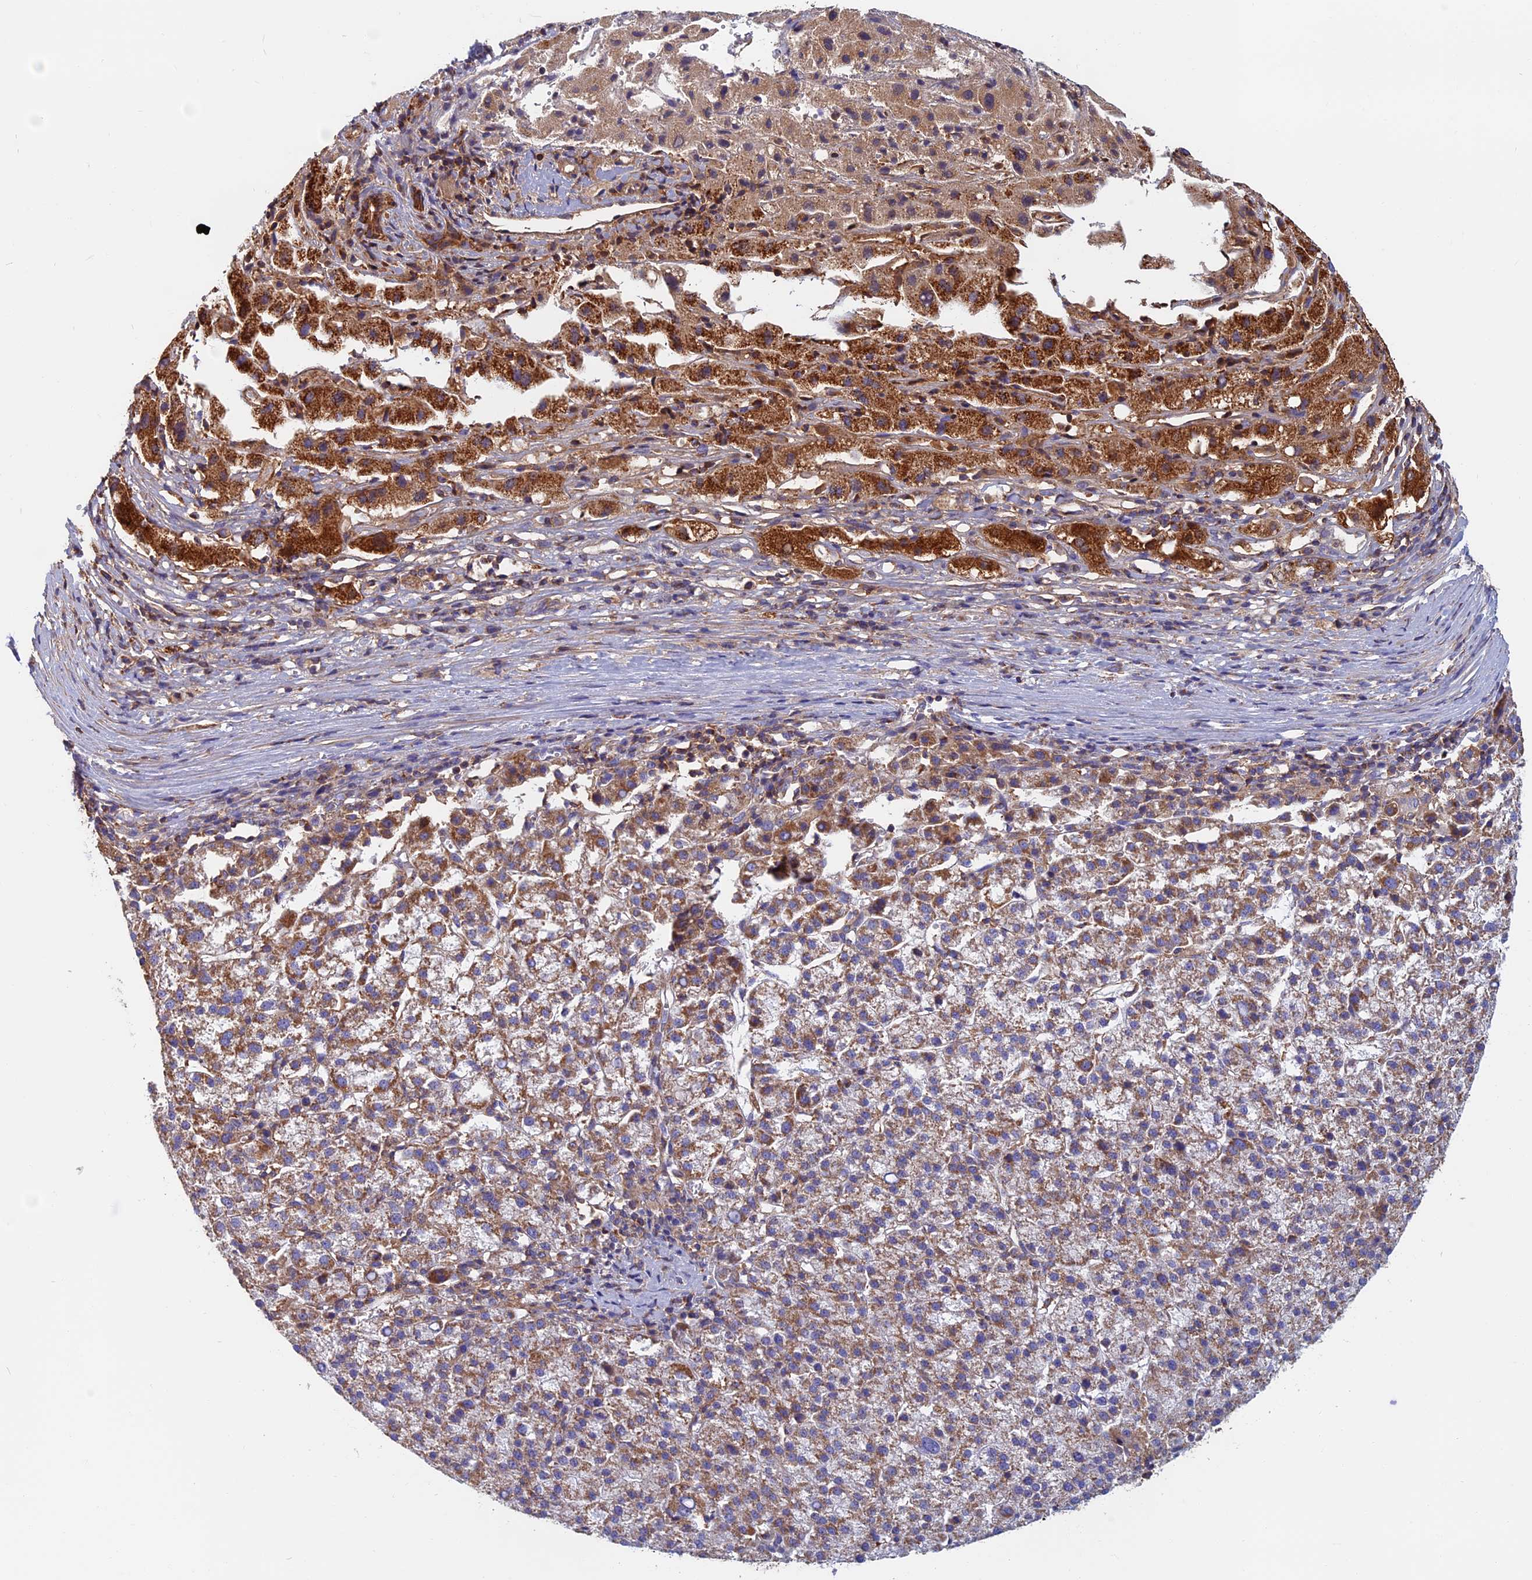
{"staining": {"intensity": "moderate", "quantity": ">75%", "location": "cytoplasmic/membranous"}, "tissue": "liver cancer", "cell_type": "Tumor cells", "image_type": "cancer", "snomed": [{"axis": "morphology", "description": "Carcinoma, Hepatocellular, NOS"}, {"axis": "topography", "description": "Liver"}], "caption": "Liver hepatocellular carcinoma stained for a protein shows moderate cytoplasmic/membranous positivity in tumor cells. (brown staining indicates protein expression, while blue staining denotes nuclei).", "gene": "HSD17B8", "patient": {"sex": "female", "age": 58}}